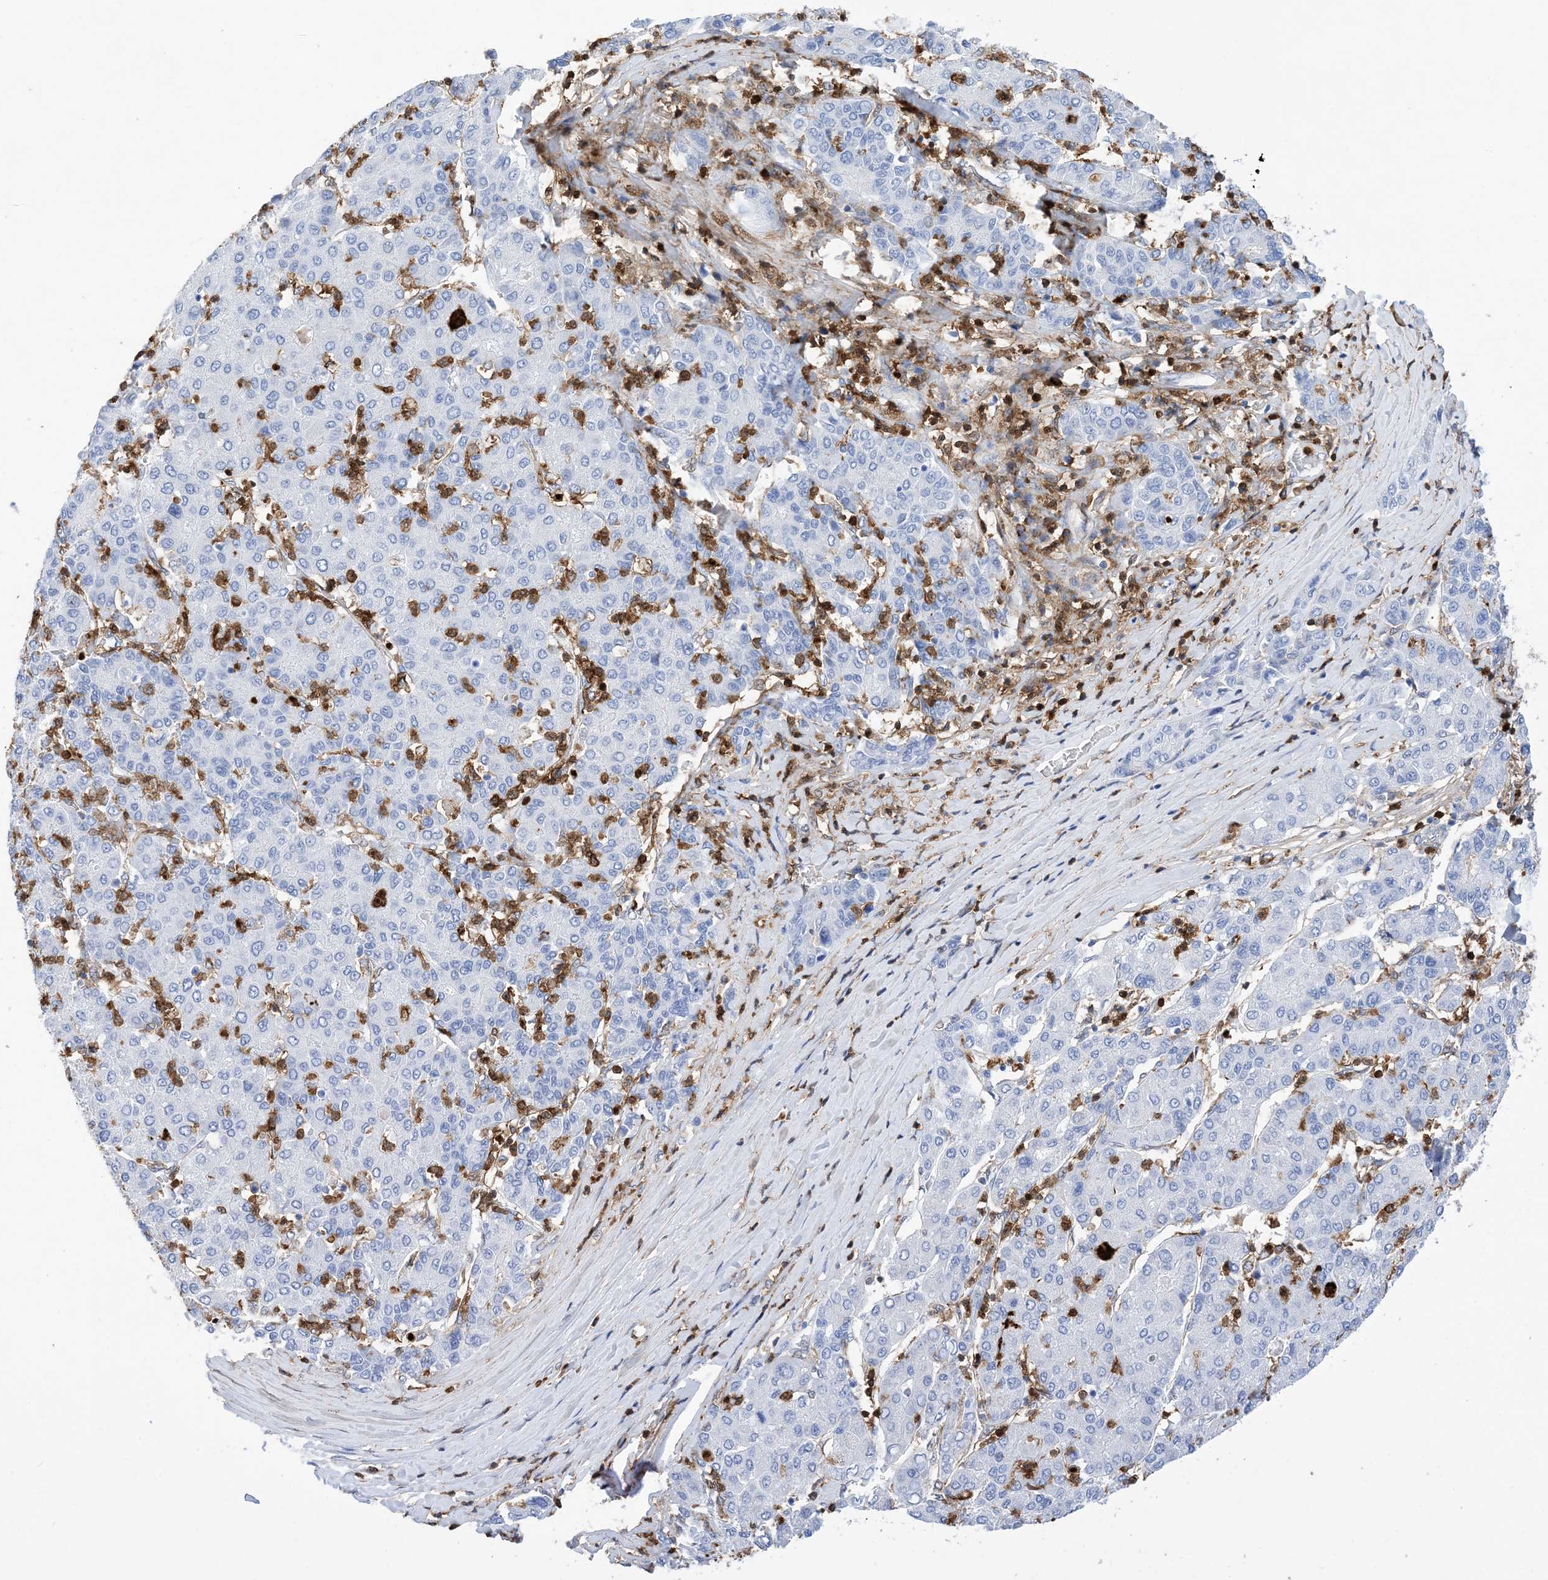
{"staining": {"intensity": "negative", "quantity": "none", "location": "none"}, "tissue": "liver cancer", "cell_type": "Tumor cells", "image_type": "cancer", "snomed": [{"axis": "morphology", "description": "Carcinoma, Hepatocellular, NOS"}, {"axis": "topography", "description": "Liver"}], "caption": "An immunohistochemistry (IHC) histopathology image of liver cancer is shown. There is no staining in tumor cells of liver cancer. Nuclei are stained in blue.", "gene": "ANXA1", "patient": {"sex": "male", "age": 65}}